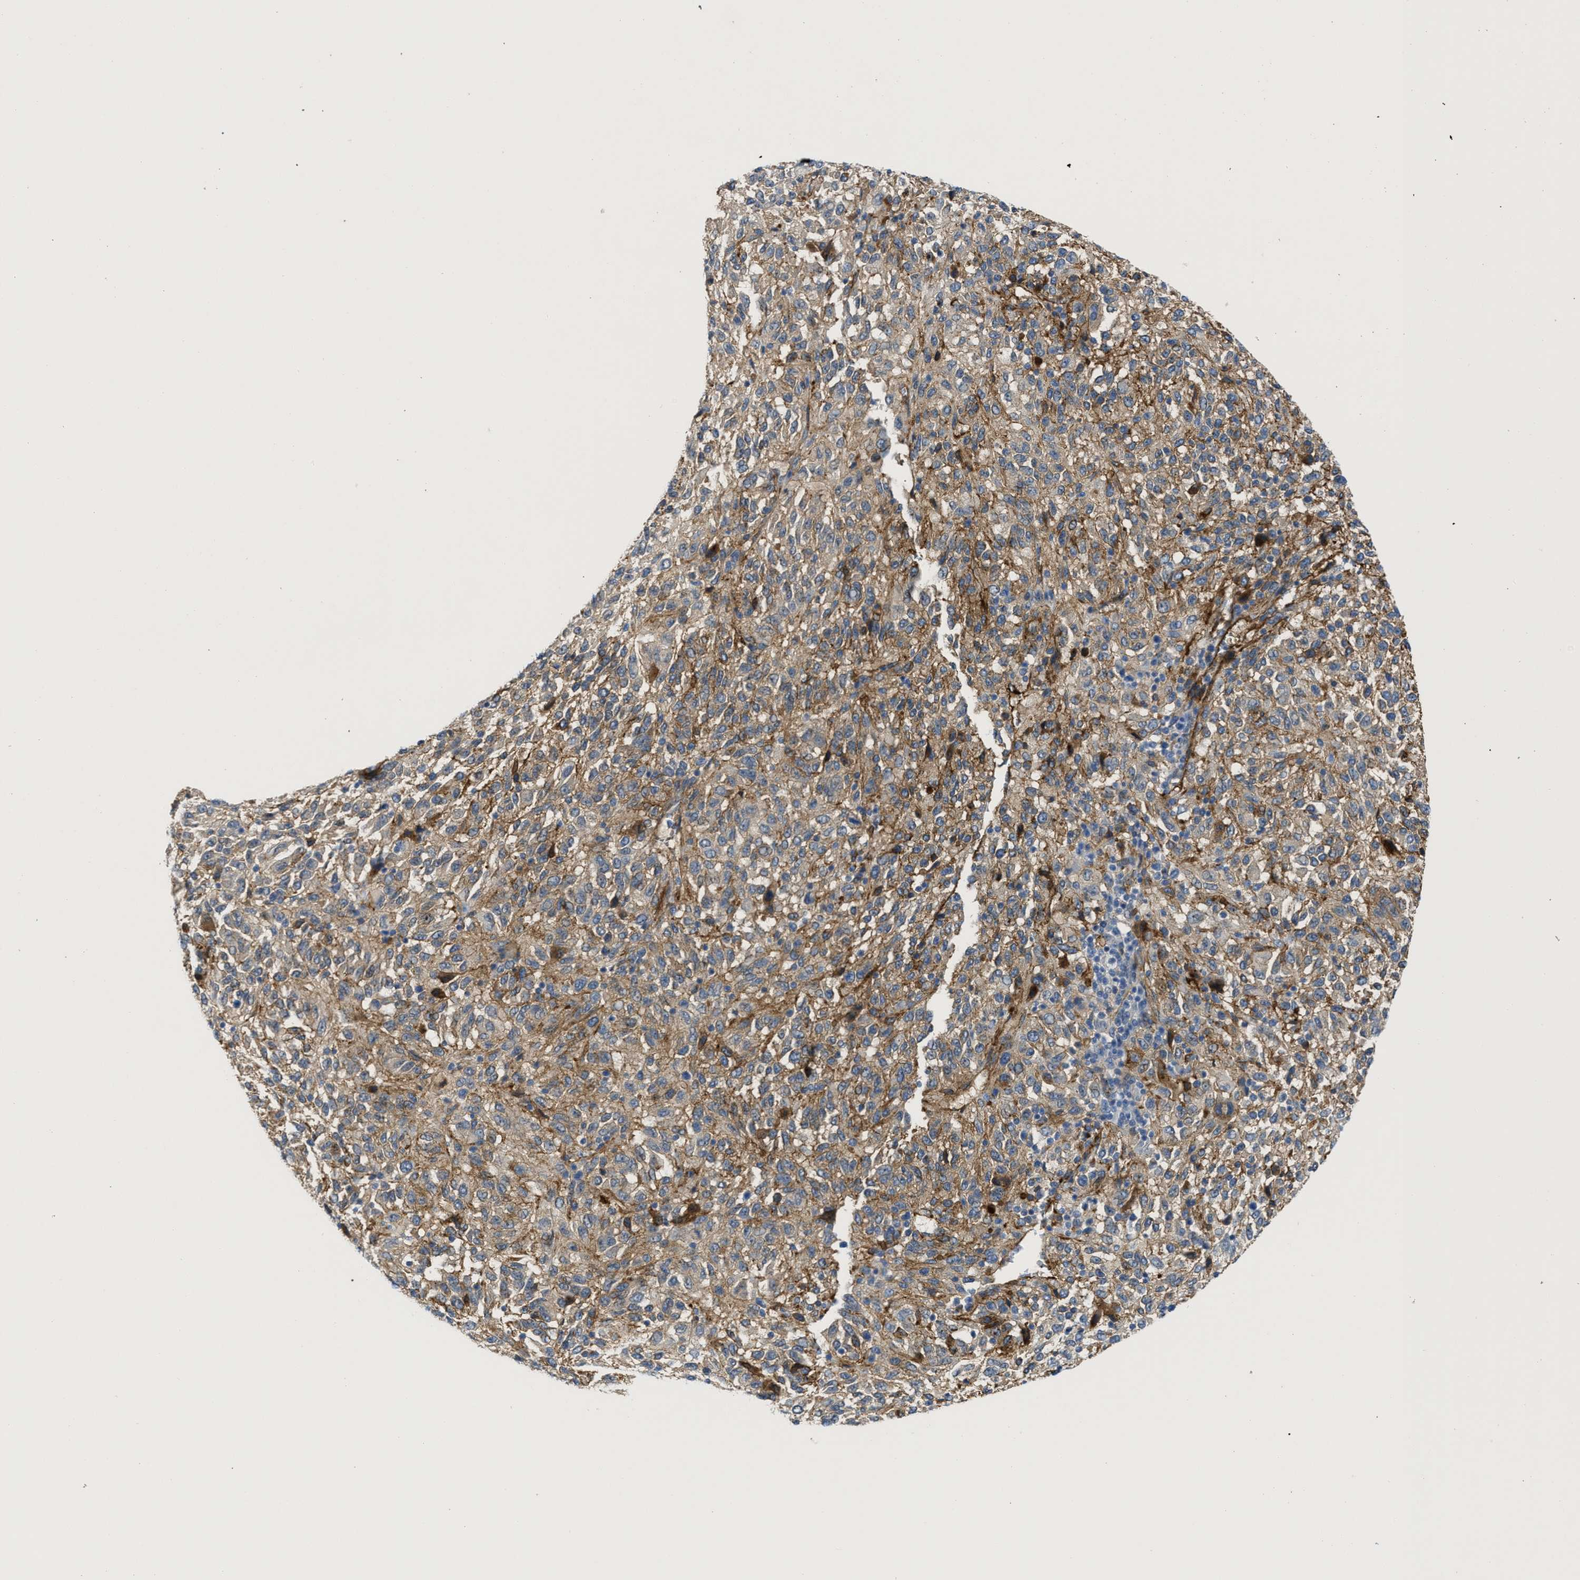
{"staining": {"intensity": "moderate", "quantity": ">75%", "location": "cytoplasmic/membranous"}, "tissue": "melanoma", "cell_type": "Tumor cells", "image_type": "cancer", "snomed": [{"axis": "morphology", "description": "Malignant melanoma, Metastatic site"}, {"axis": "topography", "description": "Lung"}], "caption": "A micrograph showing moderate cytoplasmic/membranous staining in approximately >75% of tumor cells in malignant melanoma (metastatic site), as visualized by brown immunohistochemical staining.", "gene": "NAB1", "patient": {"sex": "male", "age": 64}}